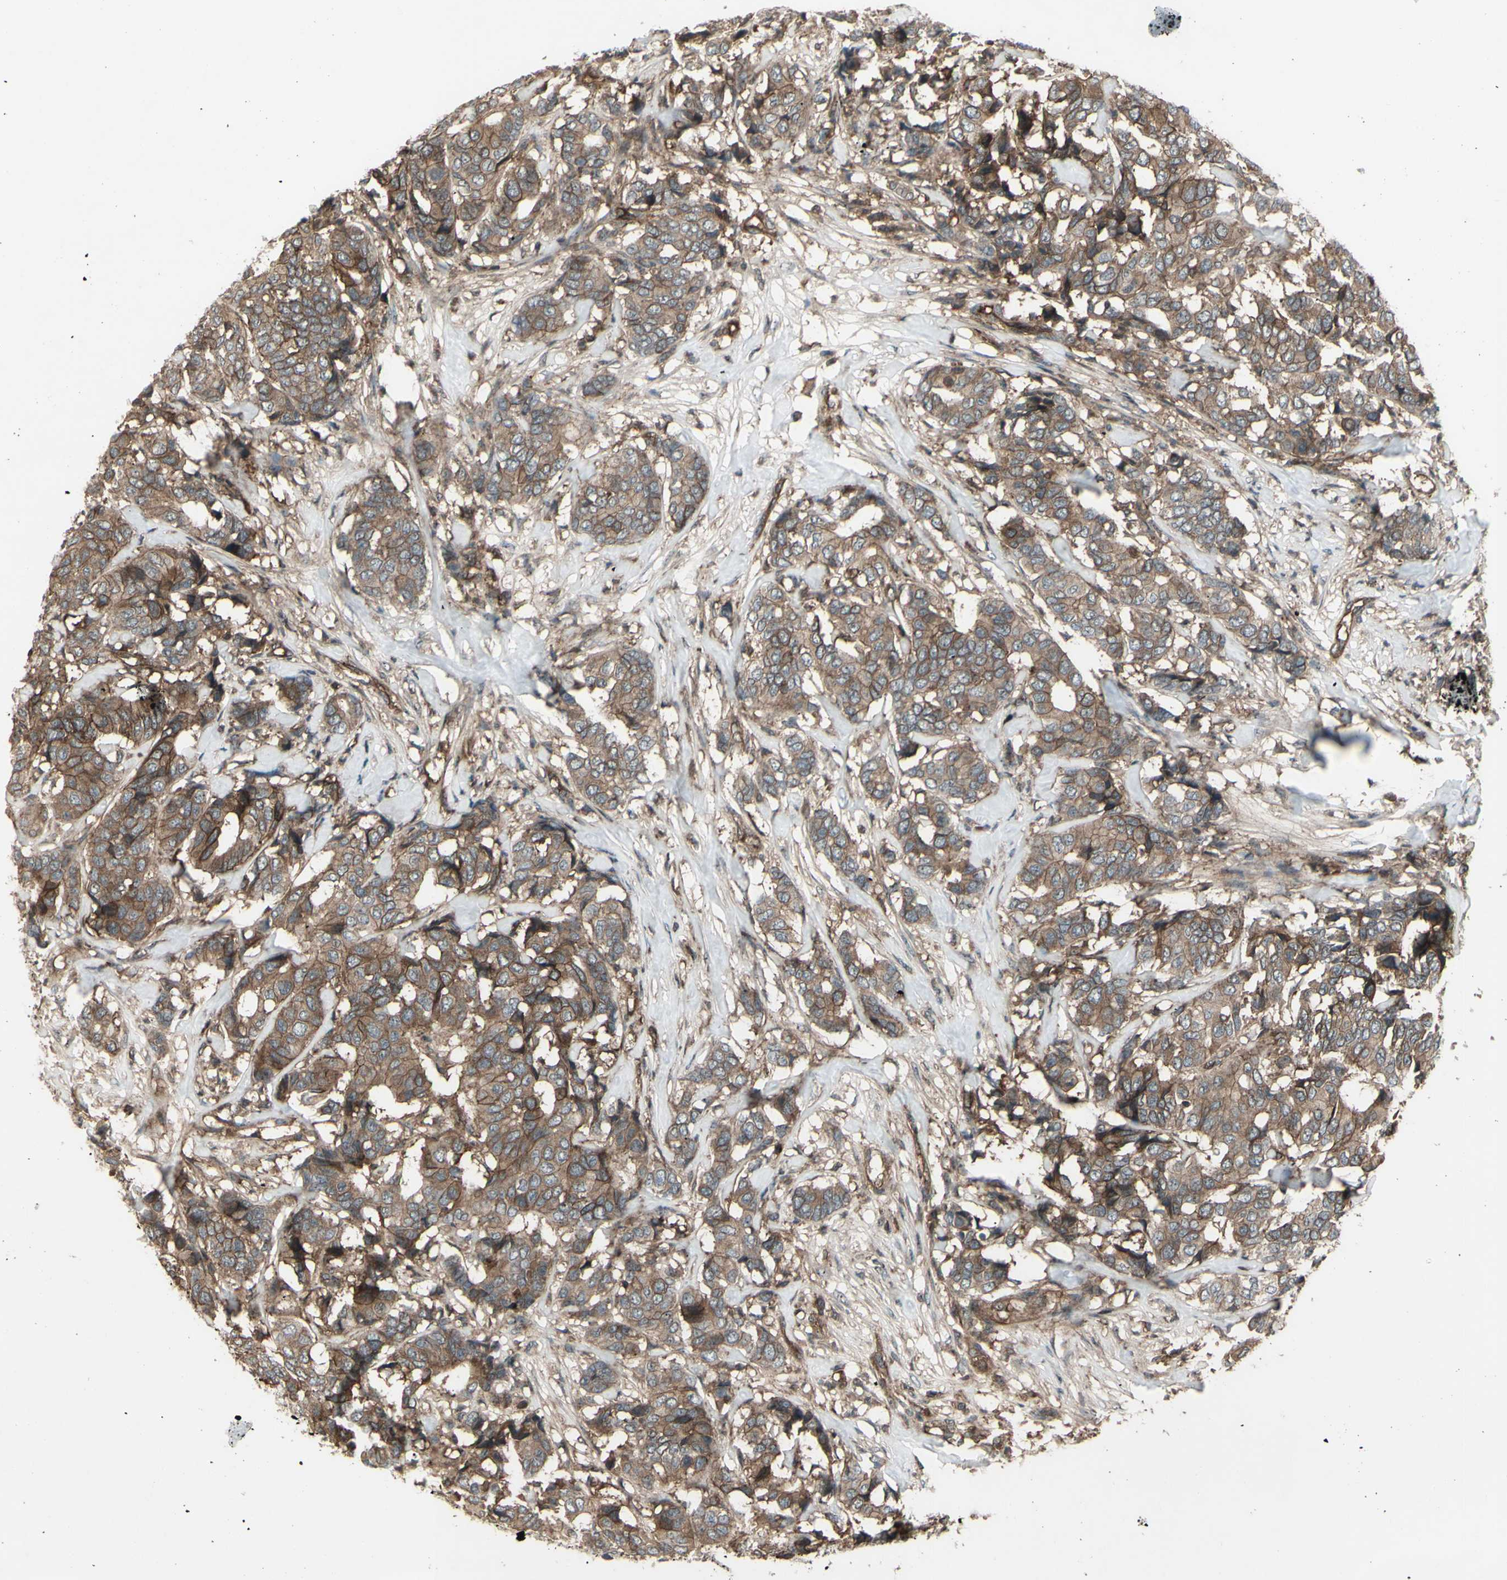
{"staining": {"intensity": "moderate", "quantity": ">75%", "location": "cytoplasmic/membranous"}, "tissue": "breast cancer", "cell_type": "Tumor cells", "image_type": "cancer", "snomed": [{"axis": "morphology", "description": "Duct carcinoma"}, {"axis": "topography", "description": "Breast"}], "caption": "This is an image of immunohistochemistry staining of breast cancer (infiltrating ductal carcinoma), which shows moderate positivity in the cytoplasmic/membranous of tumor cells.", "gene": "FXYD5", "patient": {"sex": "female", "age": 87}}